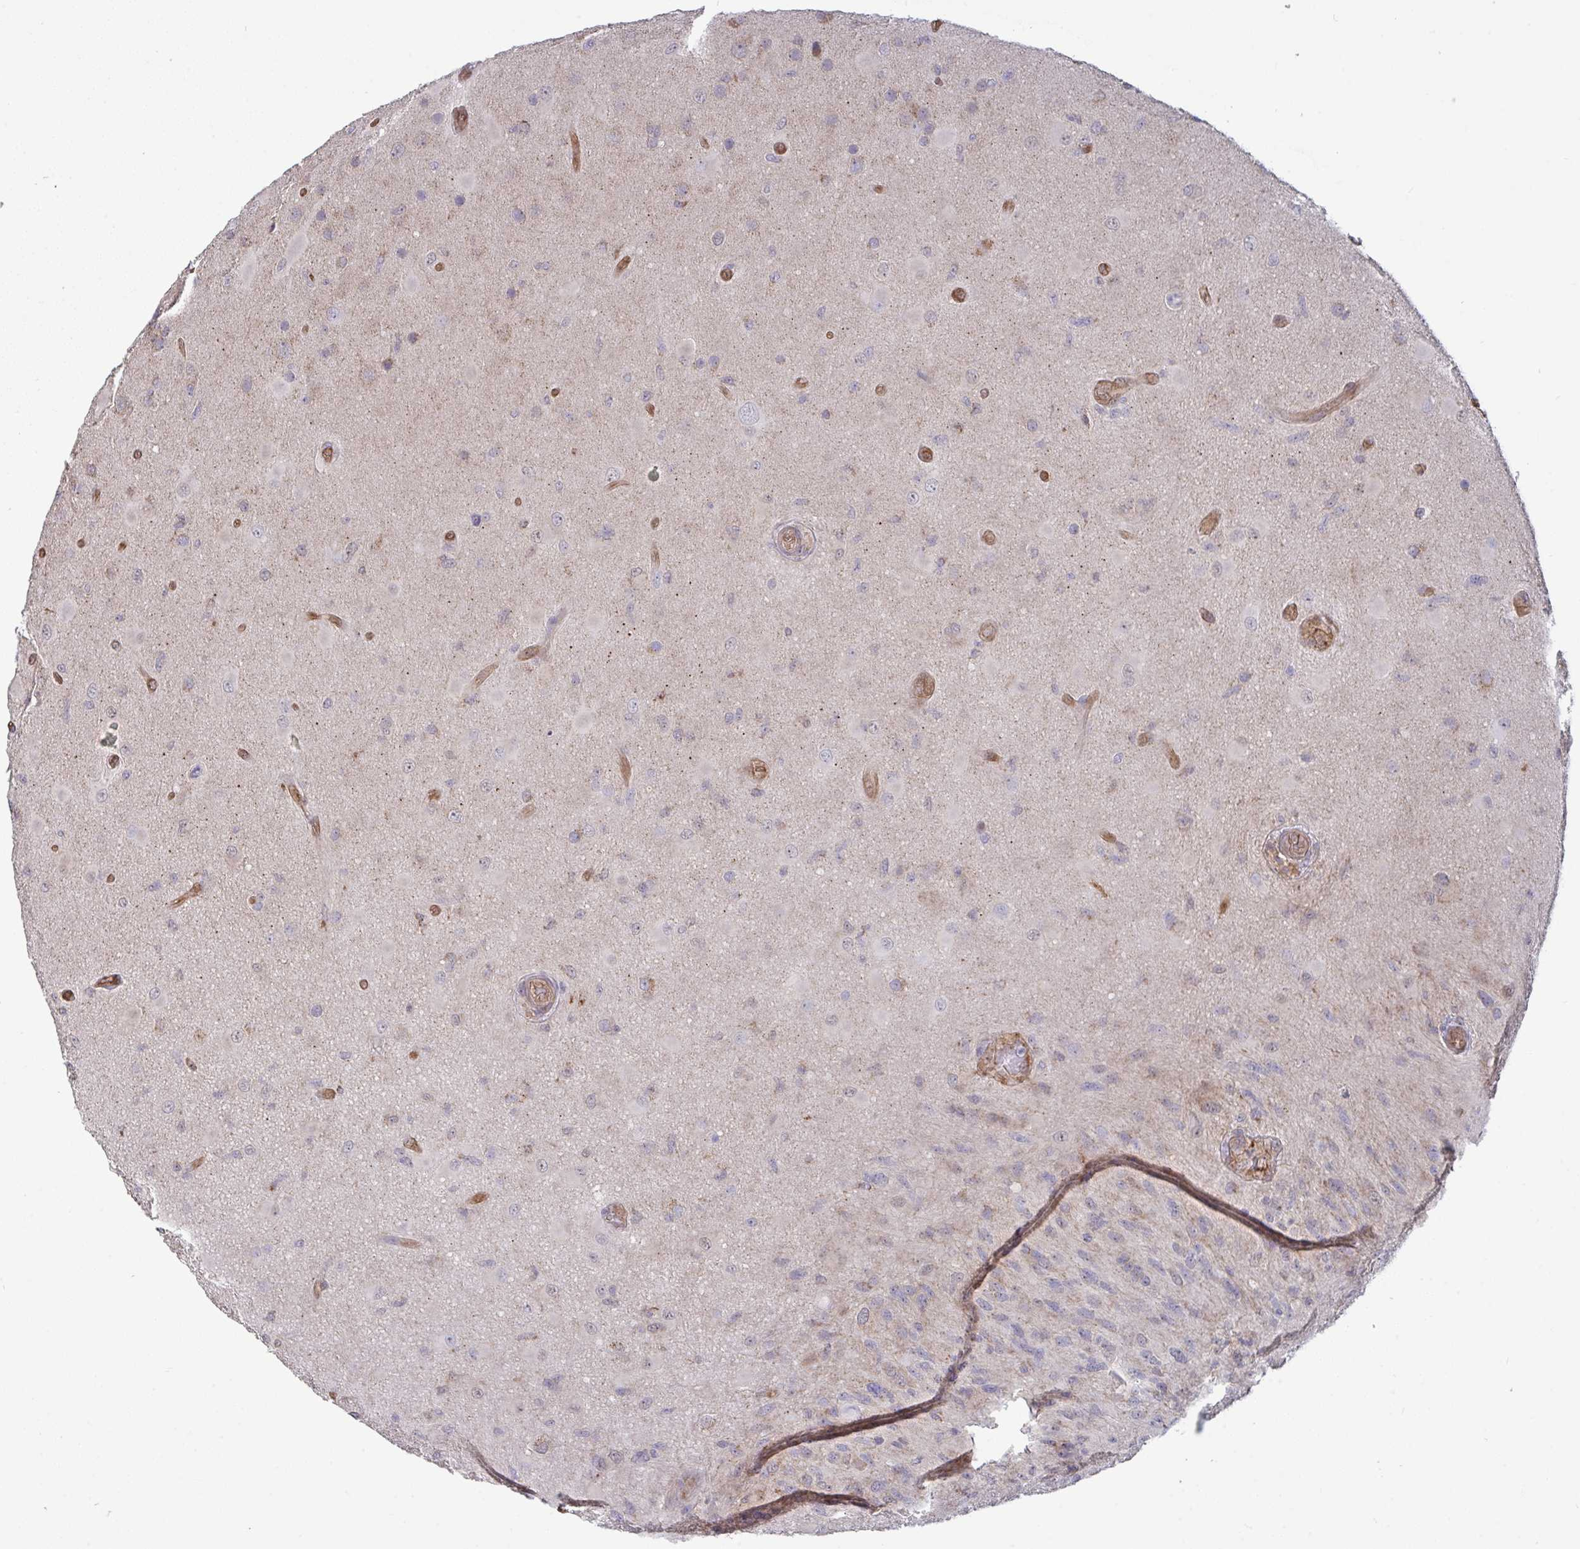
{"staining": {"intensity": "negative", "quantity": "none", "location": "none"}, "tissue": "glioma", "cell_type": "Tumor cells", "image_type": "cancer", "snomed": [{"axis": "morphology", "description": "Glioma, malignant, High grade"}, {"axis": "topography", "description": "Brain"}], "caption": "The histopathology image demonstrates no staining of tumor cells in glioma.", "gene": "ISCU", "patient": {"sex": "male", "age": 53}}